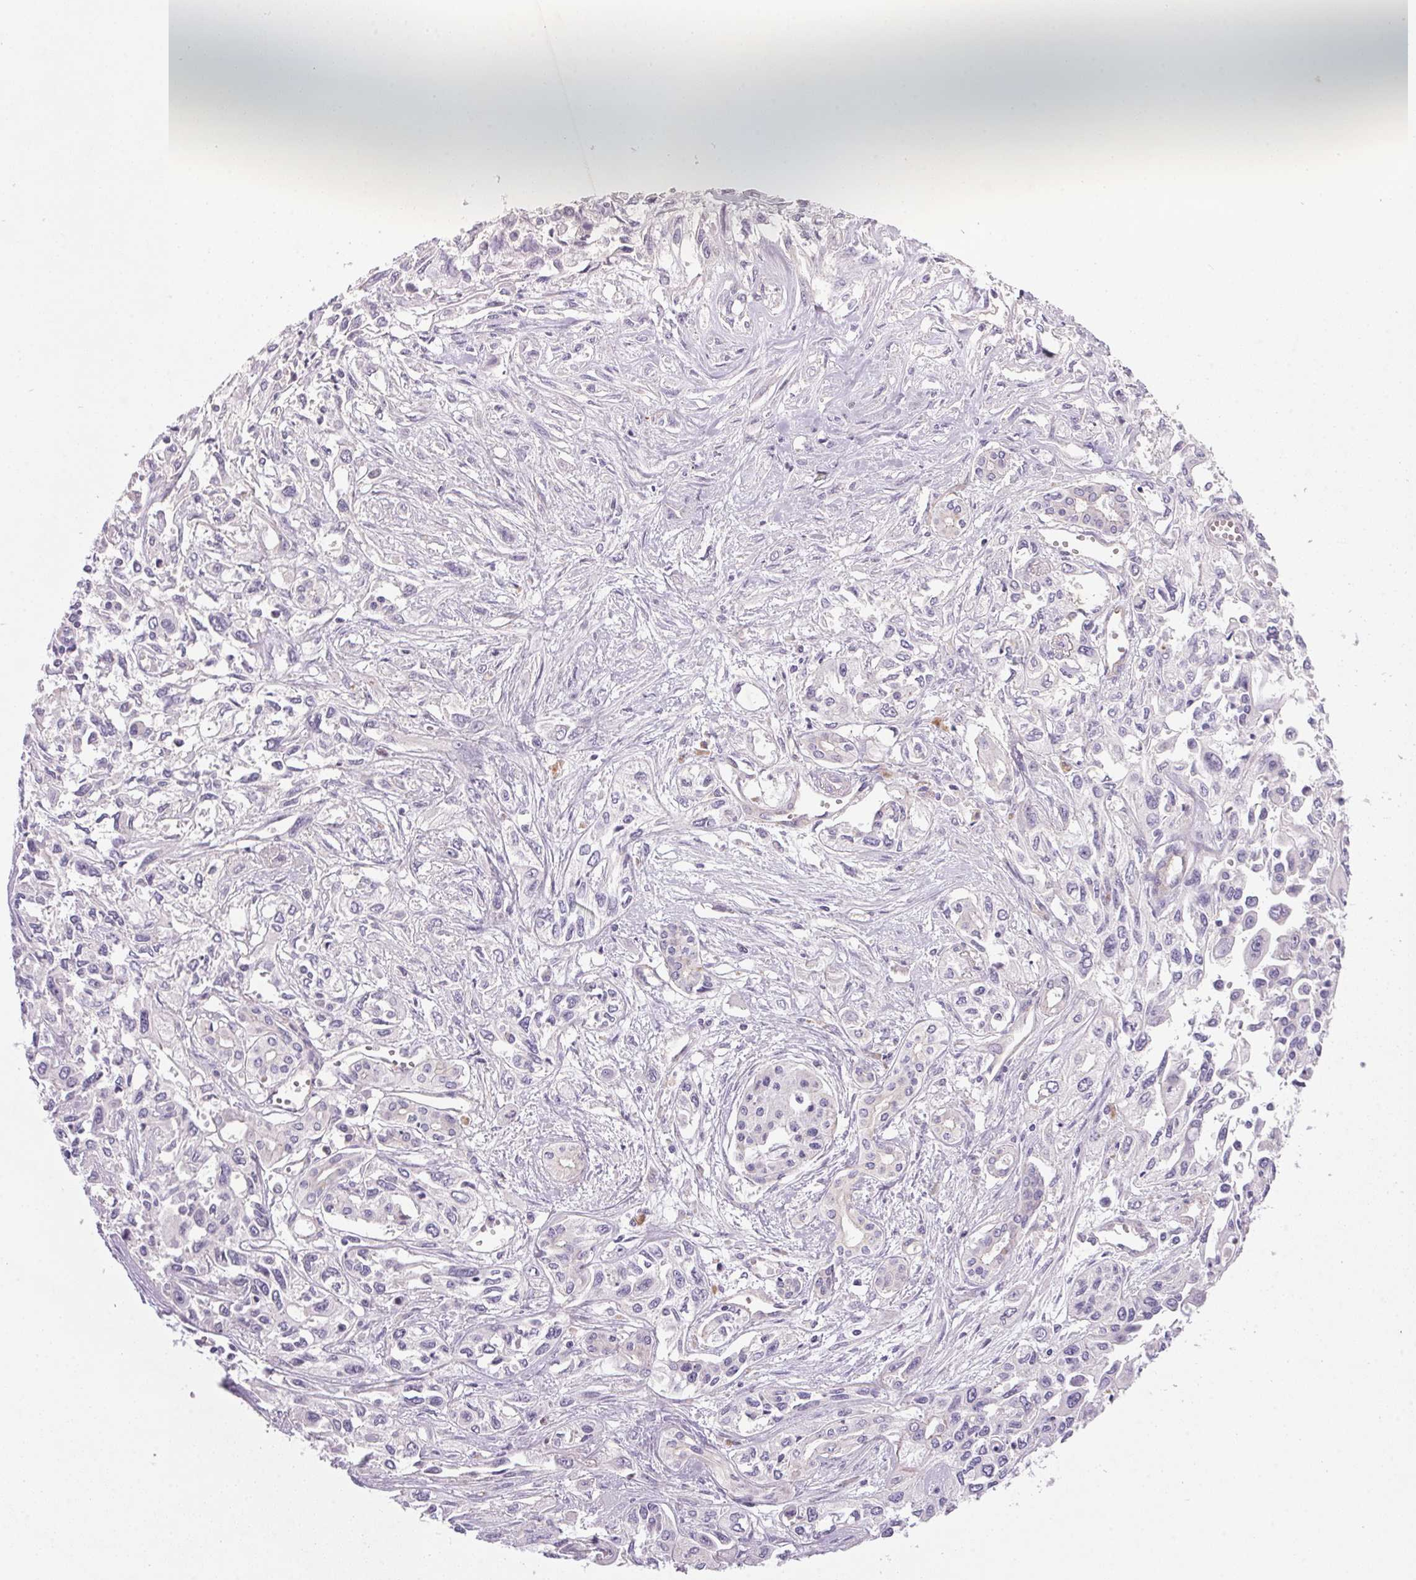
{"staining": {"intensity": "negative", "quantity": "none", "location": "none"}, "tissue": "pancreatic cancer", "cell_type": "Tumor cells", "image_type": "cancer", "snomed": [{"axis": "morphology", "description": "Adenocarcinoma, NOS"}, {"axis": "topography", "description": "Pancreas"}], "caption": "This is an immunohistochemistry photomicrograph of human pancreatic adenocarcinoma. There is no positivity in tumor cells.", "gene": "APOC4", "patient": {"sex": "female", "age": 55}}